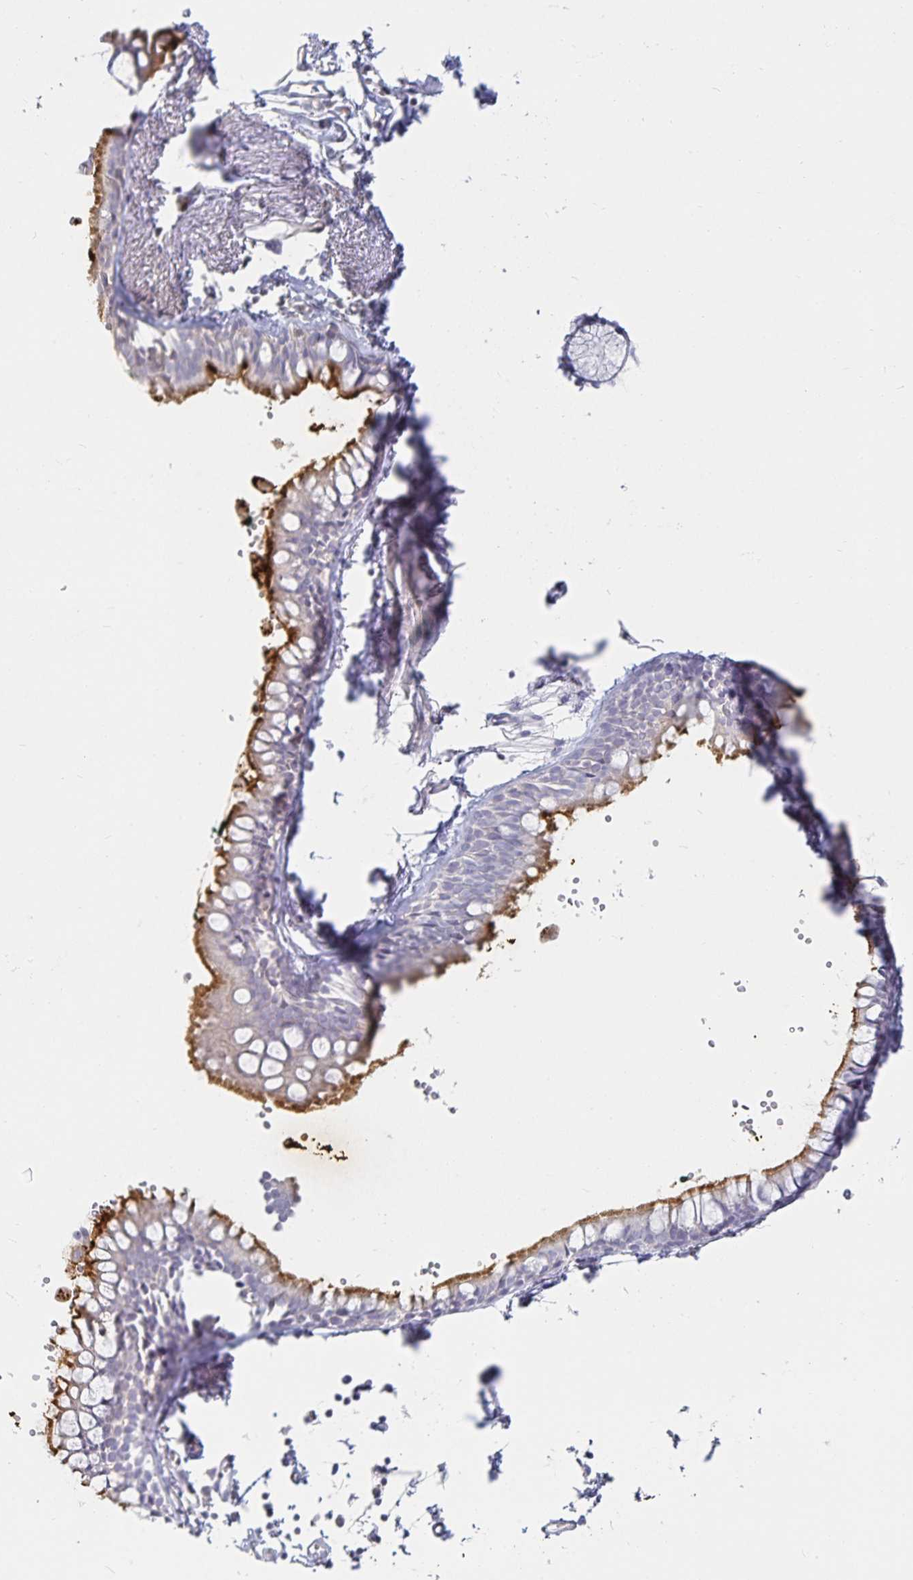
{"staining": {"intensity": "moderate", "quantity": "25%-75%", "location": "cytoplasmic/membranous"}, "tissue": "bronchus", "cell_type": "Respiratory epithelial cells", "image_type": "normal", "snomed": [{"axis": "morphology", "description": "Normal tissue, NOS"}, {"axis": "topography", "description": "Cartilage tissue"}, {"axis": "topography", "description": "Bronchus"}], "caption": "Immunohistochemistry (DAB (3,3'-diaminobenzidine)) staining of unremarkable bronchus shows moderate cytoplasmic/membranous protein expression in about 25%-75% of respiratory epithelial cells.", "gene": "SFTPA1", "patient": {"sex": "female", "age": 59}}